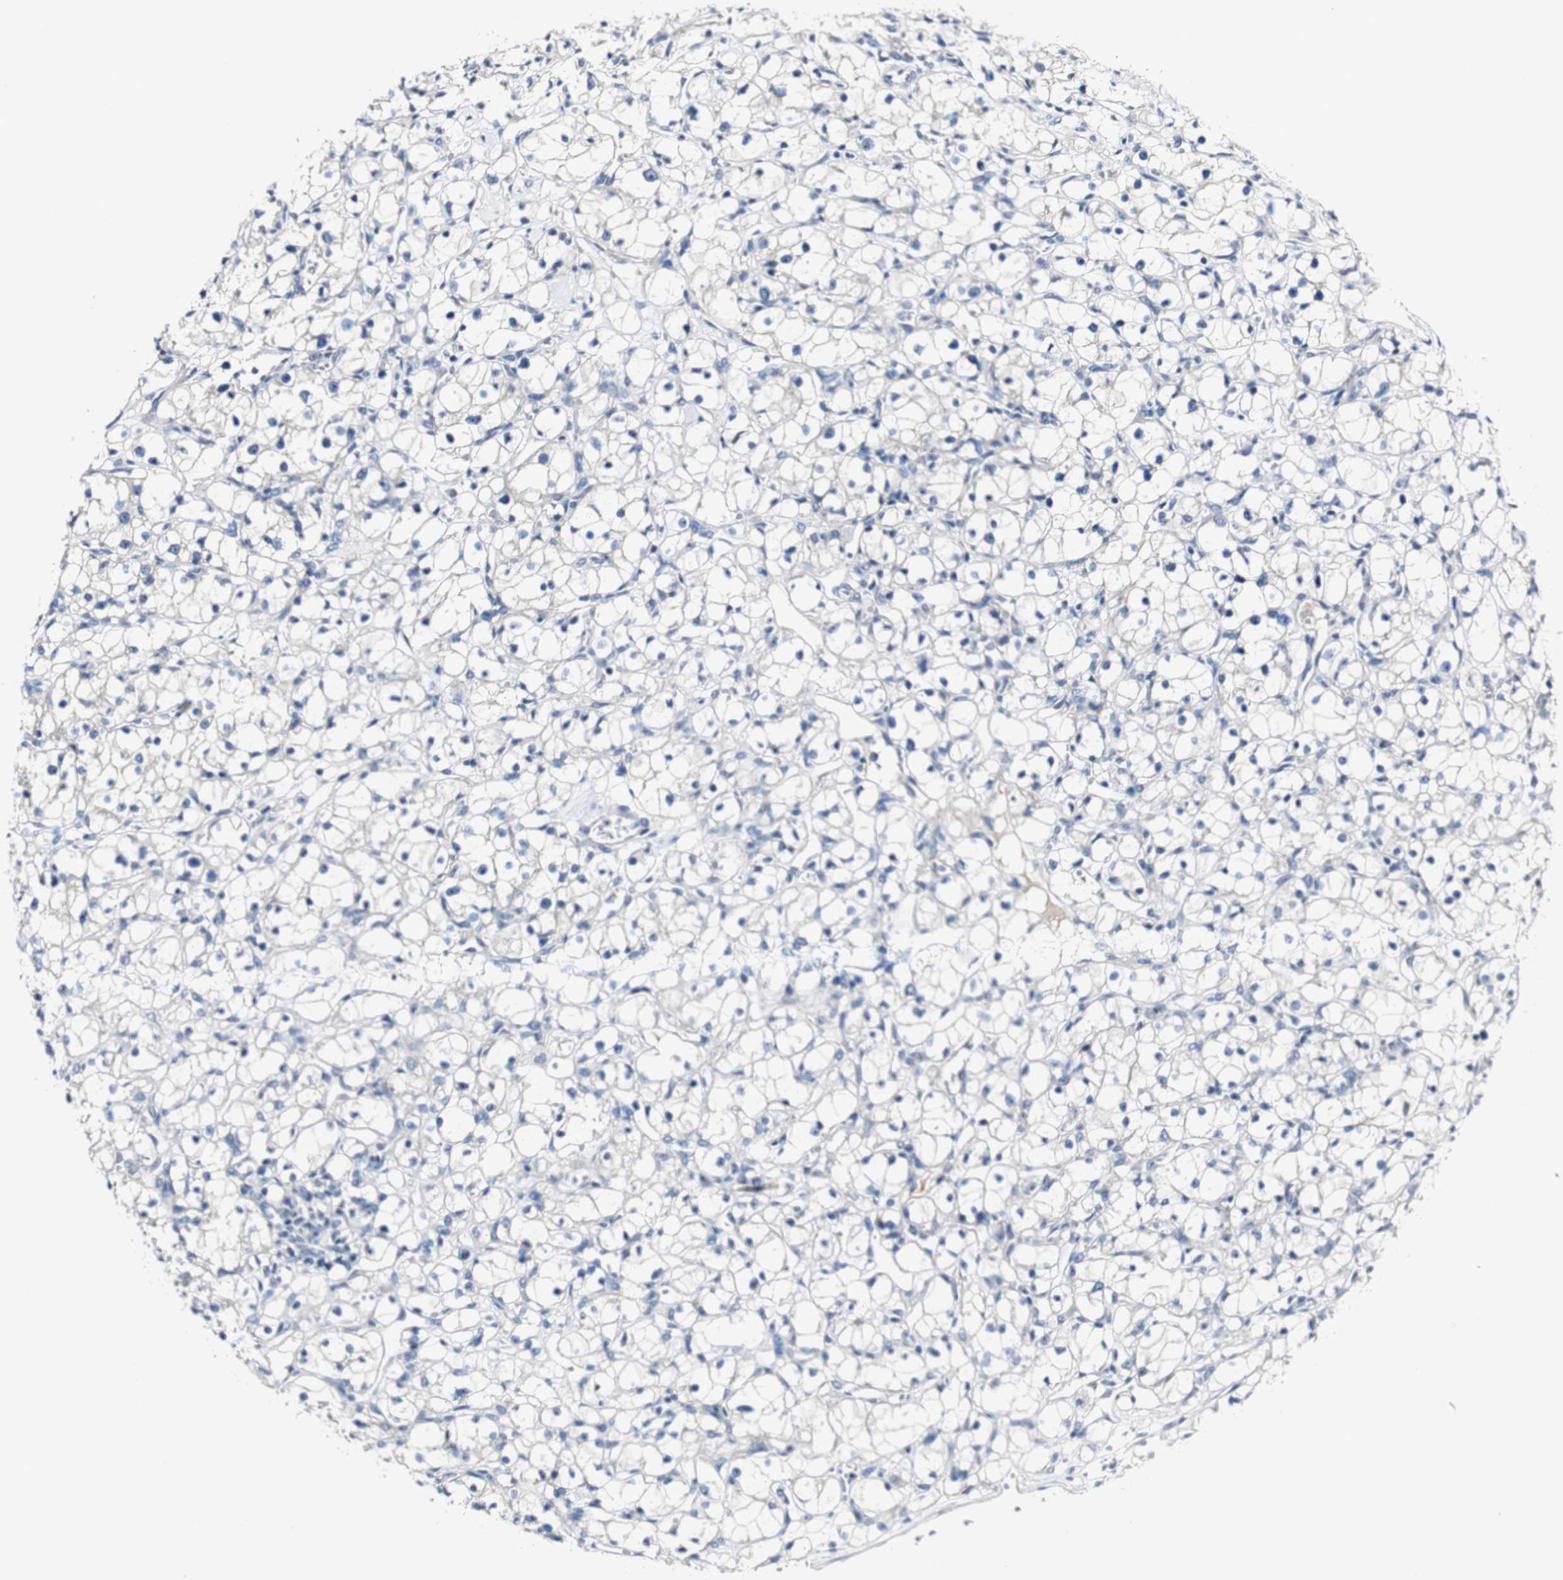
{"staining": {"intensity": "negative", "quantity": "none", "location": "none"}, "tissue": "renal cancer", "cell_type": "Tumor cells", "image_type": "cancer", "snomed": [{"axis": "morphology", "description": "Adenocarcinoma, NOS"}, {"axis": "topography", "description": "Kidney"}], "caption": "Immunohistochemistry of human renal adenocarcinoma demonstrates no staining in tumor cells.", "gene": "GRAMD1A", "patient": {"sex": "male", "age": 56}}